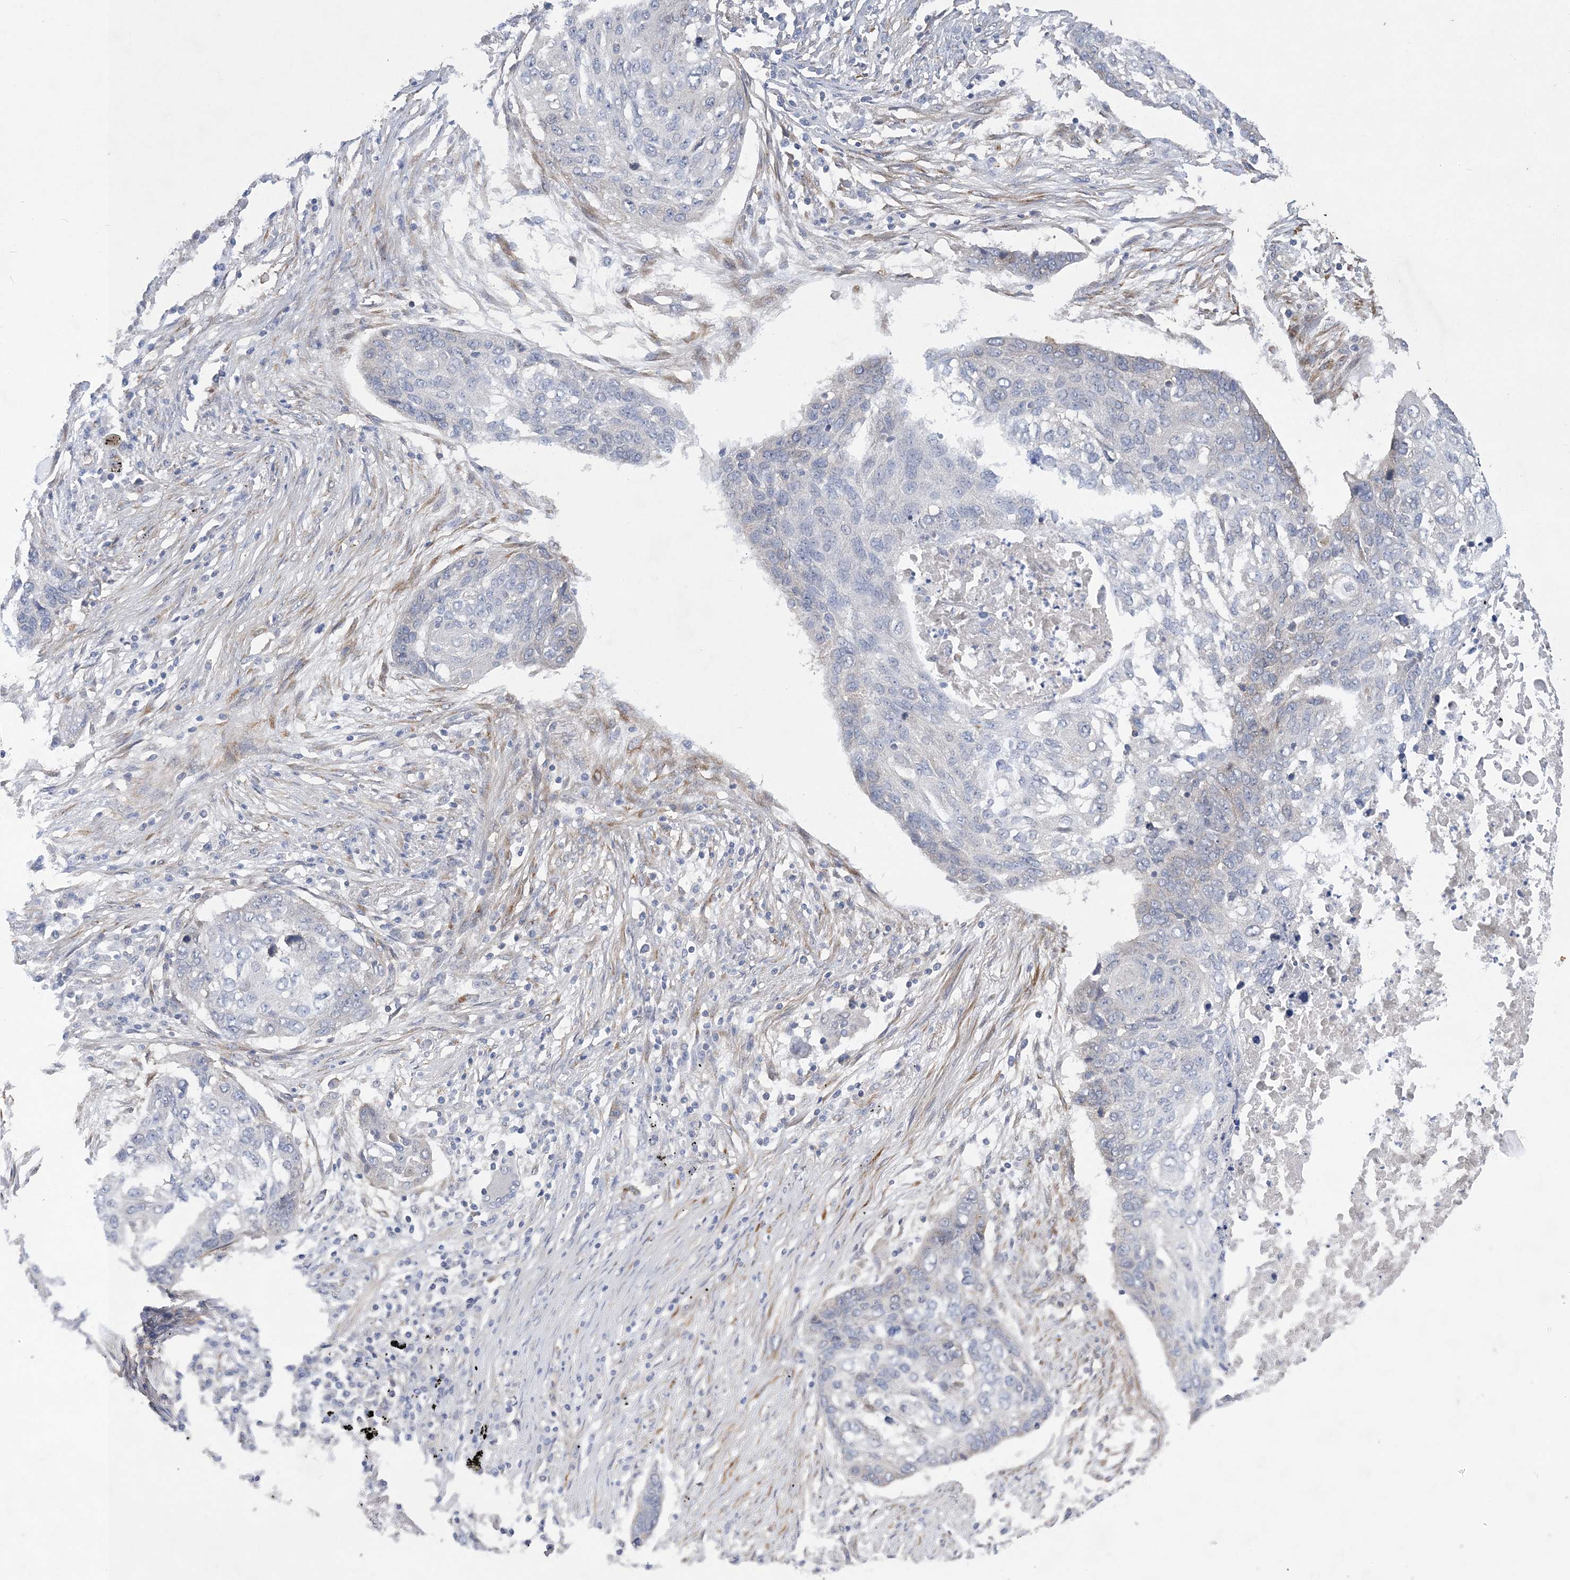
{"staining": {"intensity": "negative", "quantity": "none", "location": "none"}, "tissue": "lung cancer", "cell_type": "Tumor cells", "image_type": "cancer", "snomed": [{"axis": "morphology", "description": "Squamous cell carcinoma, NOS"}, {"axis": "topography", "description": "Lung"}], "caption": "High power microscopy image of an immunohistochemistry image of lung squamous cell carcinoma, revealing no significant staining in tumor cells.", "gene": "MAP4K5", "patient": {"sex": "female", "age": 63}}